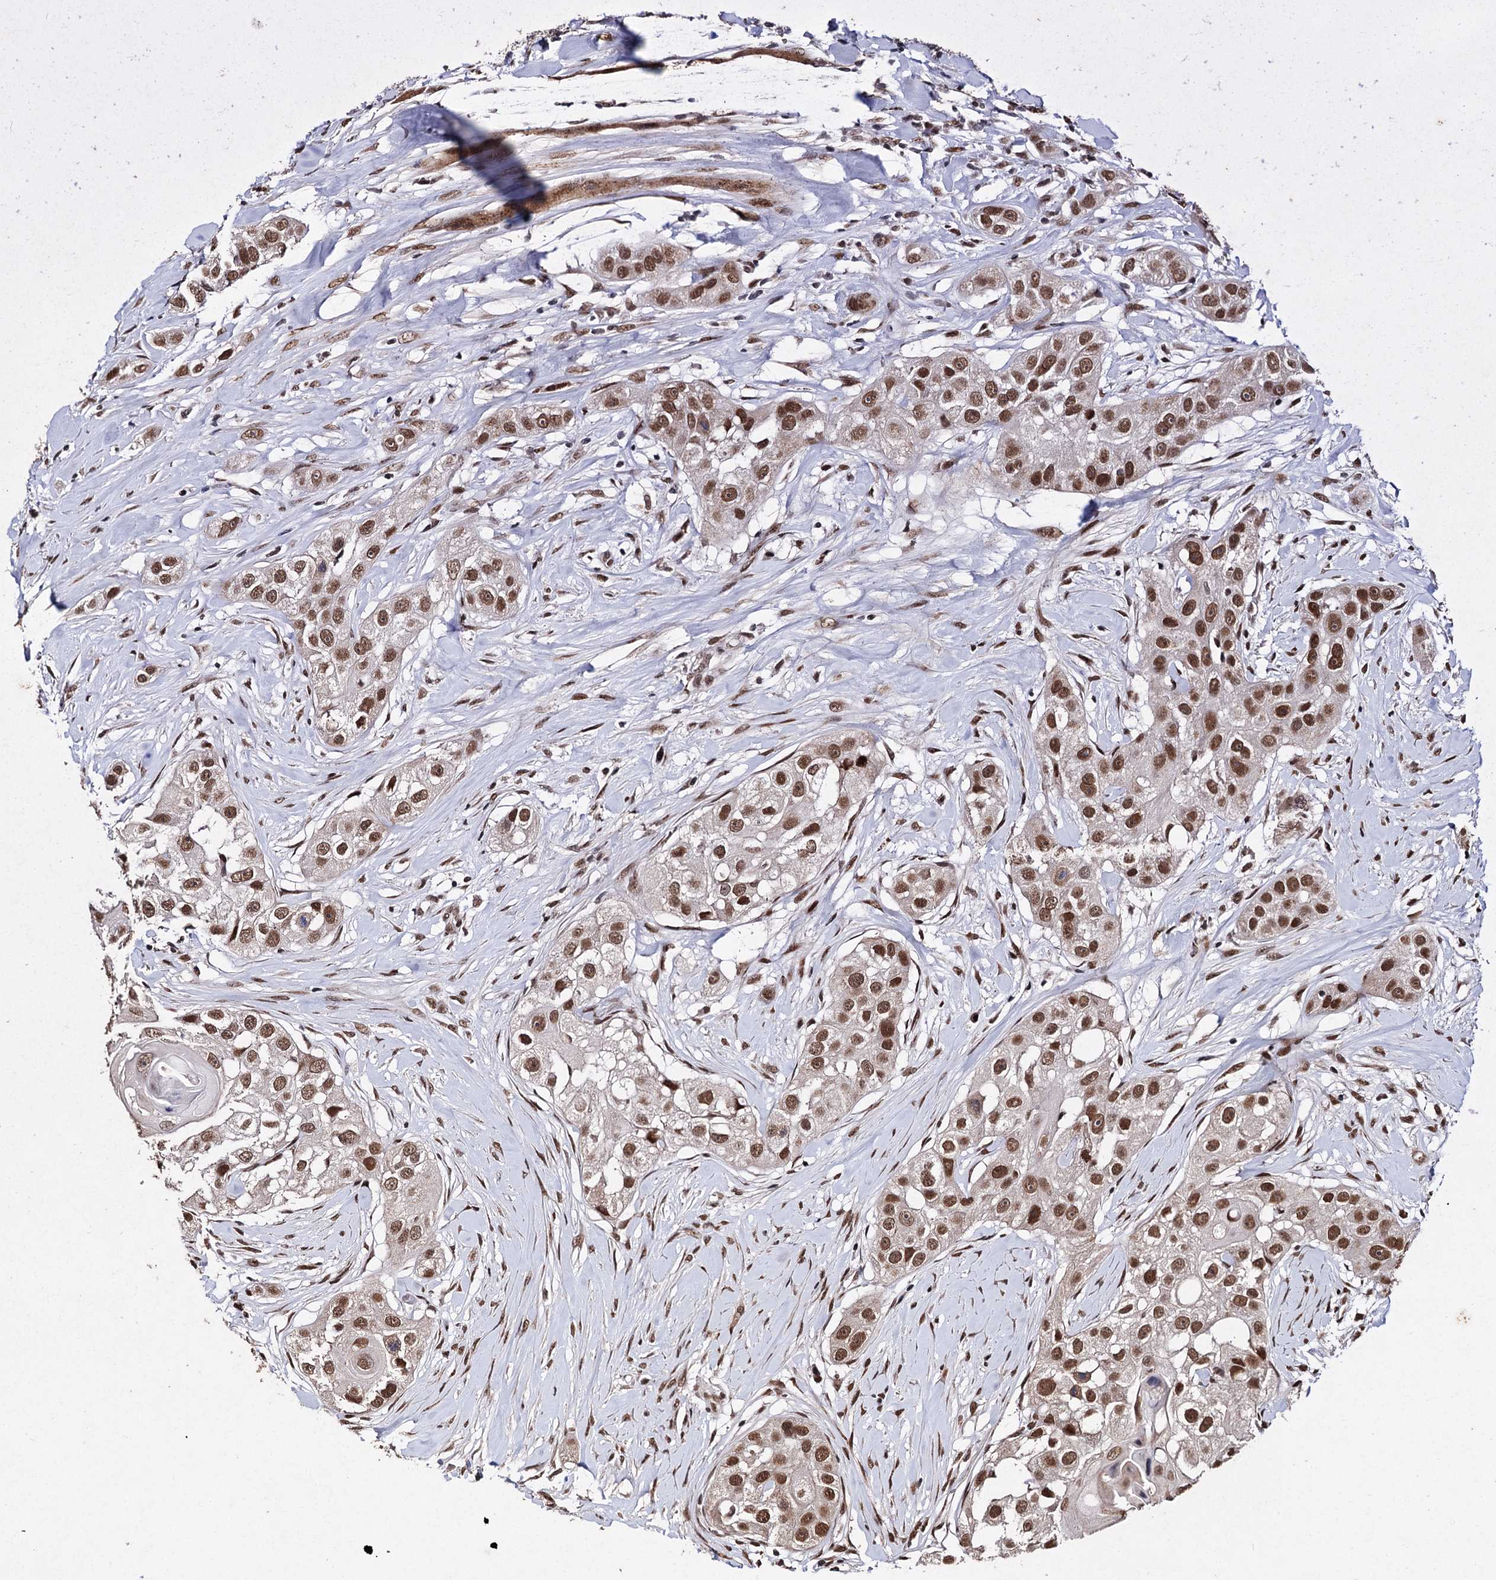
{"staining": {"intensity": "moderate", "quantity": ">75%", "location": "nuclear"}, "tissue": "head and neck cancer", "cell_type": "Tumor cells", "image_type": "cancer", "snomed": [{"axis": "morphology", "description": "Normal tissue, NOS"}, {"axis": "morphology", "description": "Squamous cell carcinoma, NOS"}, {"axis": "topography", "description": "Skeletal muscle"}, {"axis": "topography", "description": "Head-Neck"}], "caption": "Head and neck cancer (squamous cell carcinoma) tissue reveals moderate nuclear expression in about >75% of tumor cells (DAB (3,3'-diaminobenzidine) IHC with brightfield microscopy, high magnification).", "gene": "MATR3", "patient": {"sex": "male", "age": 51}}